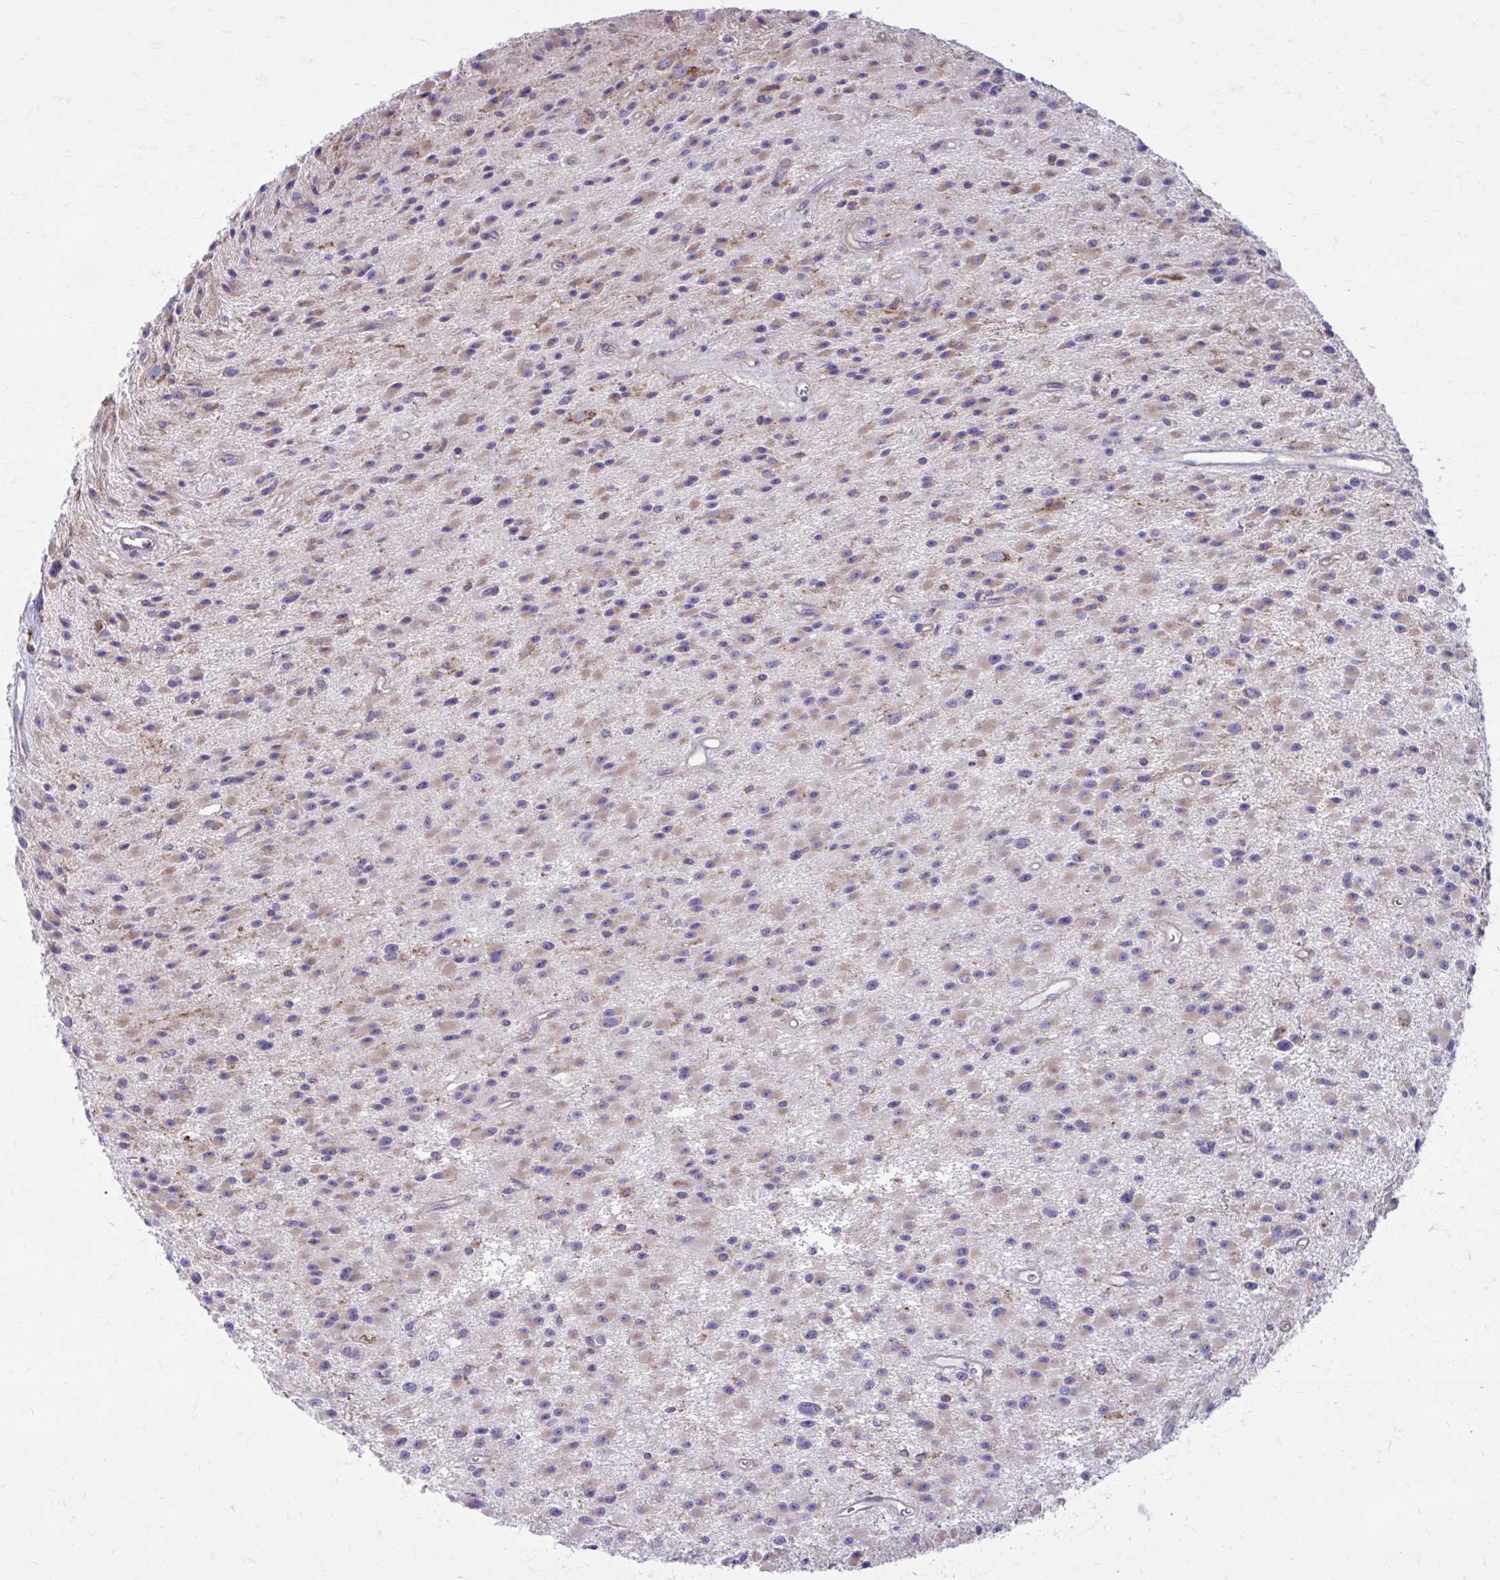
{"staining": {"intensity": "weak", "quantity": "25%-75%", "location": "cytoplasmic/membranous"}, "tissue": "glioma", "cell_type": "Tumor cells", "image_type": "cancer", "snomed": [{"axis": "morphology", "description": "Glioma, malignant, High grade"}, {"axis": "topography", "description": "Brain"}], "caption": "Immunohistochemical staining of glioma demonstrates weak cytoplasmic/membranous protein expression in approximately 25%-75% of tumor cells.", "gene": "CLTA", "patient": {"sex": "male", "age": 29}}